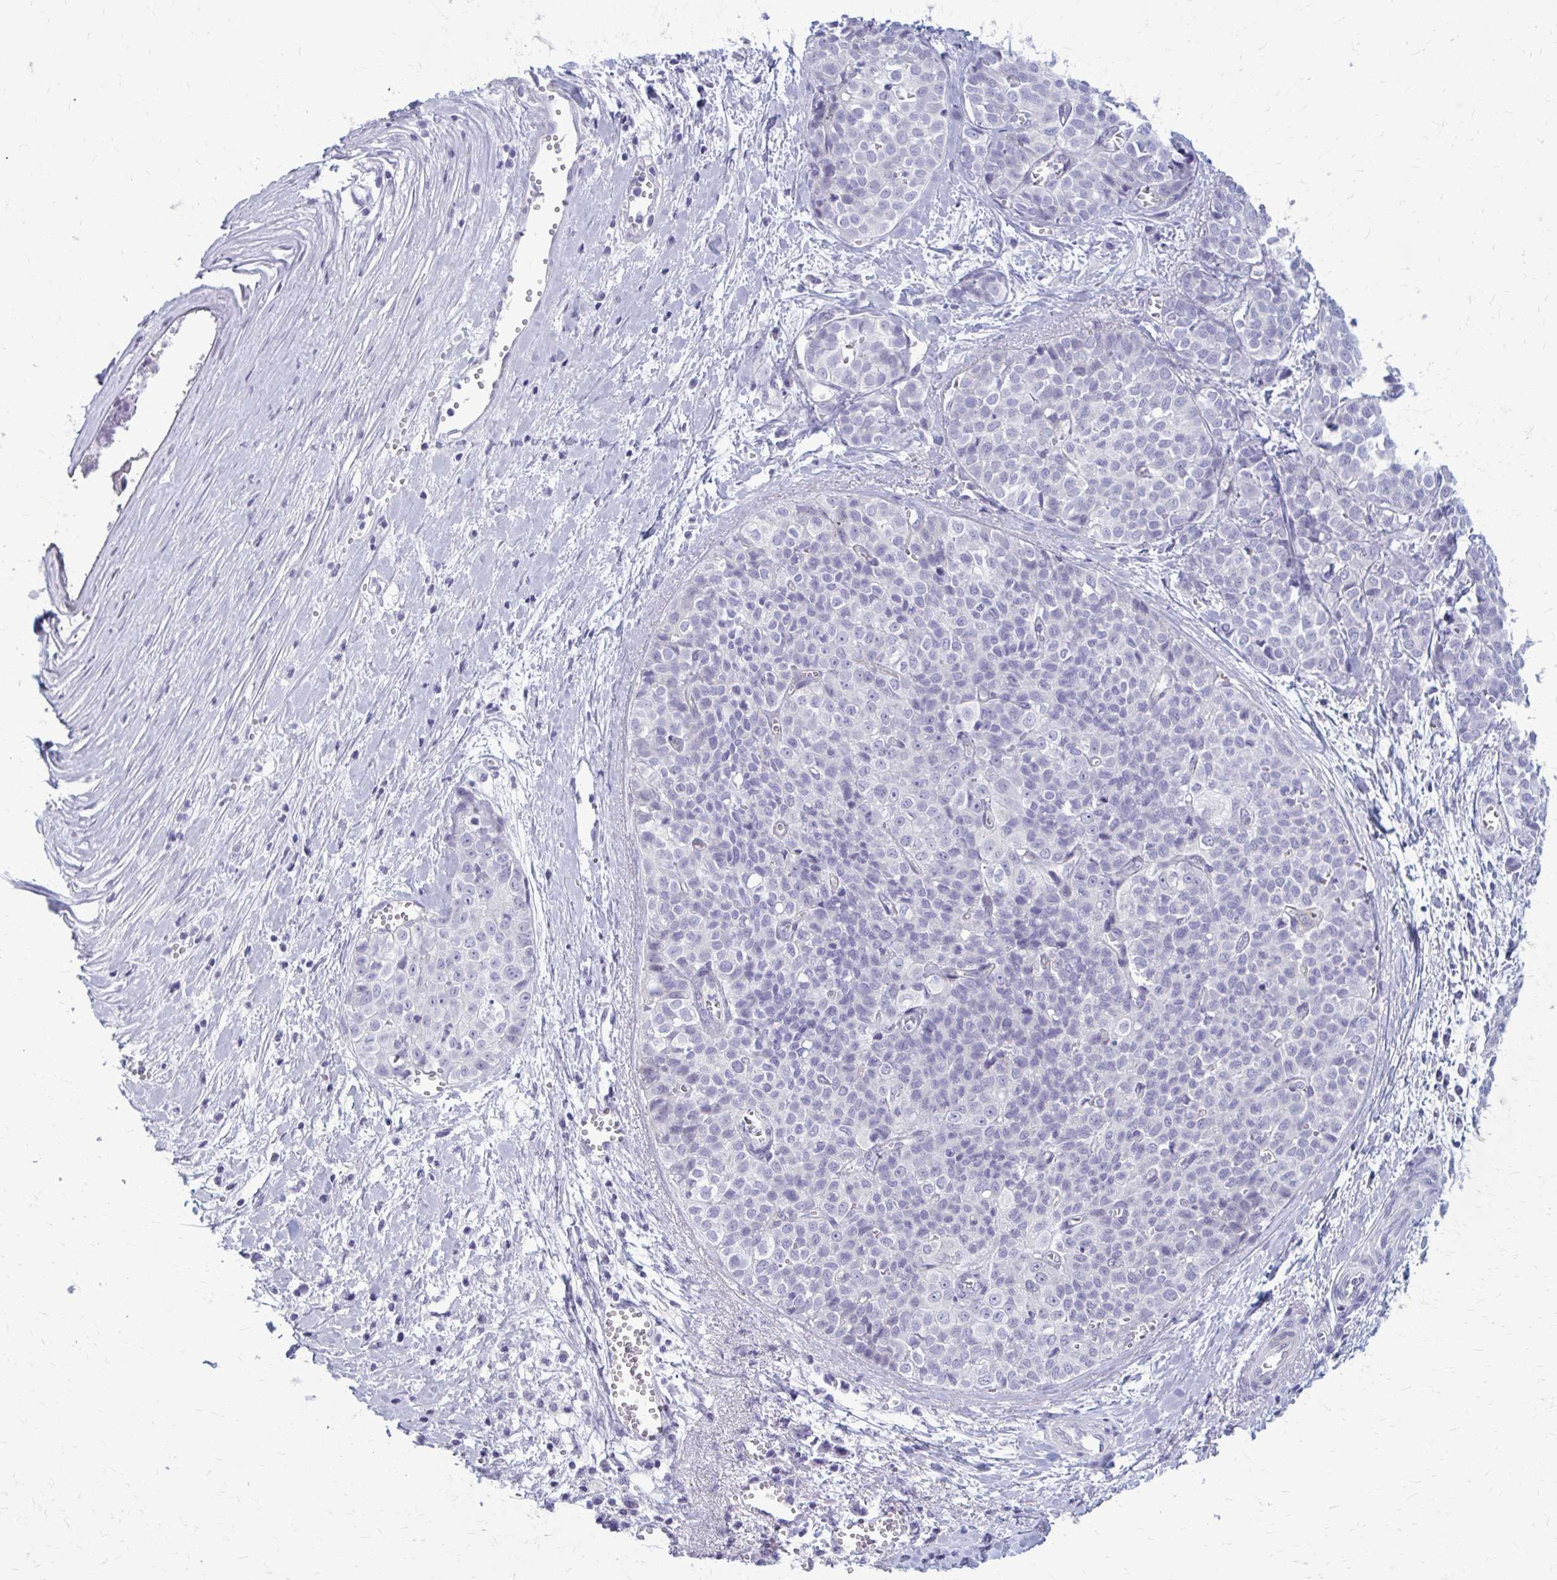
{"staining": {"intensity": "negative", "quantity": "none", "location": "none"}, "tissue": "liver cancer", "cell_type": "Tumor cells", "image_type": "cancer", "snomed": [{"axis": "morphology", "description": "Cholangiocarcinoma"}, {"axis": "topography", "description": "Liver"}], "caption": "A high-resolution histopathology image shows IHC staining of cholangiocarcinoma (liver), which demonstrates no significant expression in tumor cells.", "gene": "CASQ2", "patient": {"sex": "female", "age": 77}}